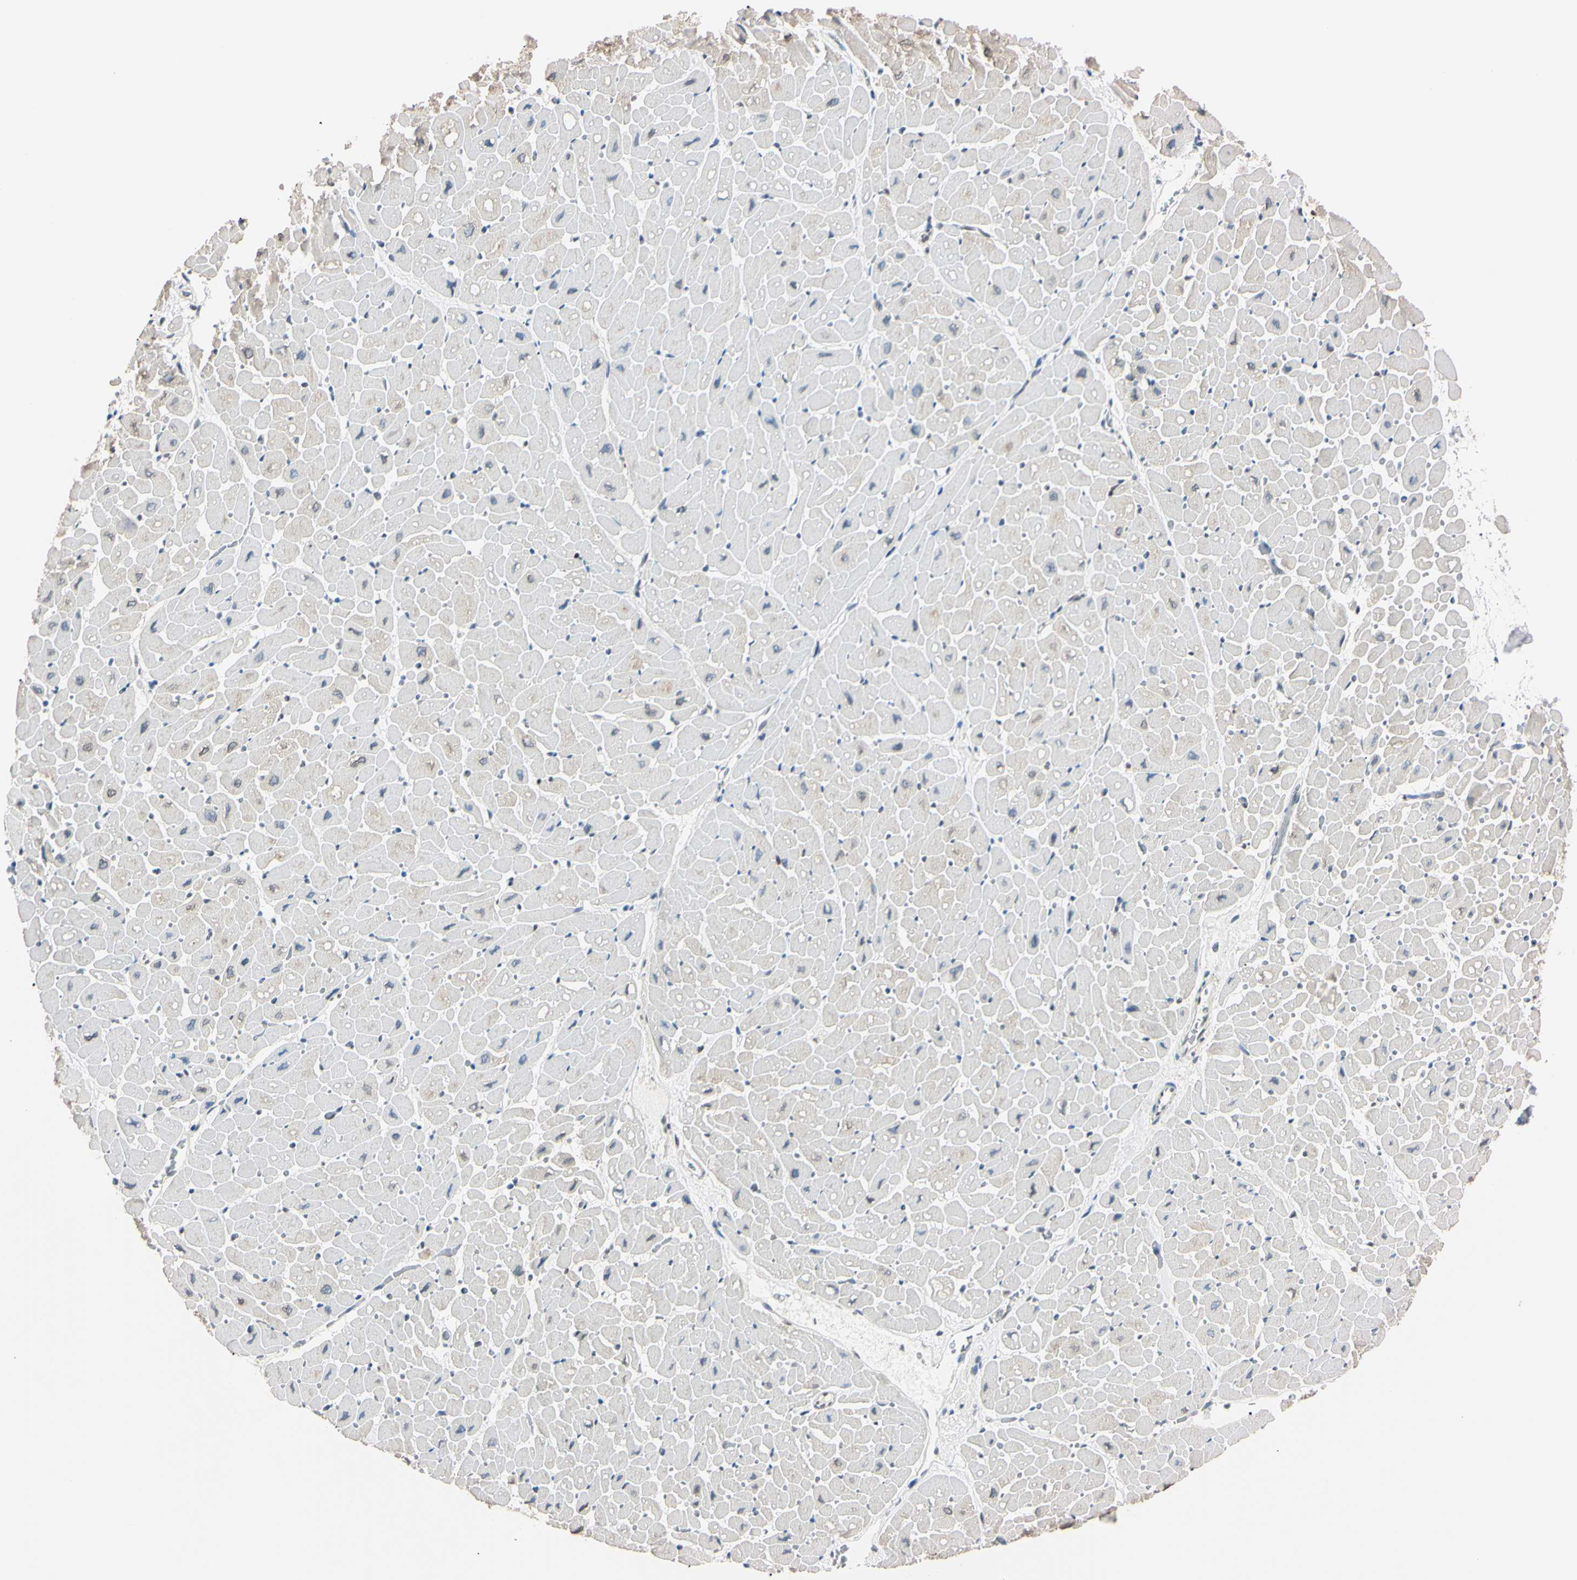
{"staining": {"intensity": "negative", "quantity": "none", "location": "none"}, "tissue": "heart muscle", "cell_type": "Cardiomyocytes", "image_type": "normal", "snomed": [{"axis": "morphology", "description": "Normal tissue, NOS"}, {"axis": "topography", "description": "Heart"}], "caption": "Immunohistochemistry (IHC) of benign human heart muscle reveals no positivity in cardiomyocytes. (Brightfield microscopy of DAB (3,3'-diaminobenzidine) immunohistochemistry at high magnification).", "gene": "C1orf174", "patient": {"sex": "male", "age": 45}}